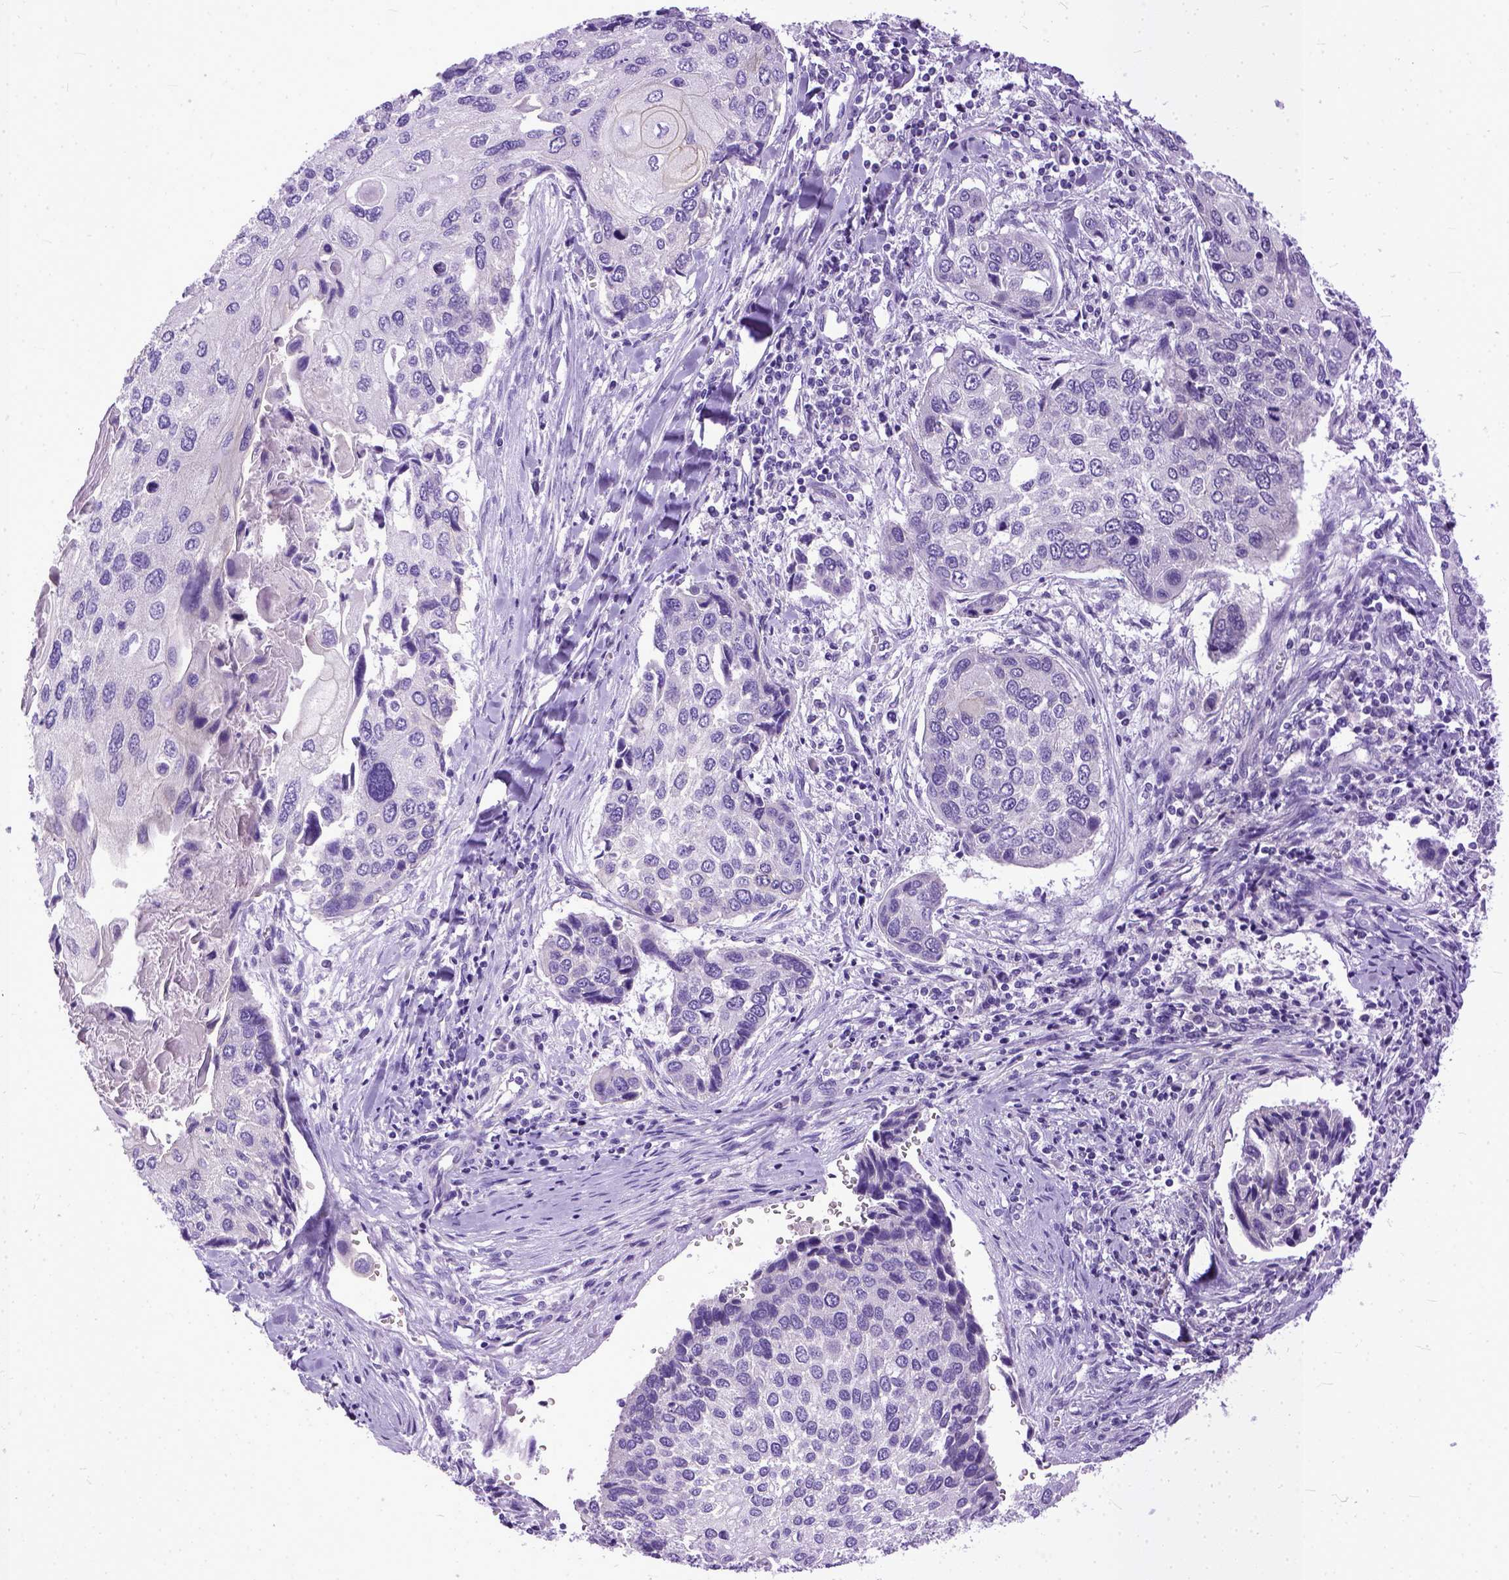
{"staining": {"intensity": "negative", "quantity": "none", "location": "none"}, "tissue": "lung cancer", "cell_type": "Tumor cells", "image_type": "cancer", "snomed": [{"axis": "morphology", "description": "Squamous cell carcinoma, NOS"}, {"axis": "morphology", "description": "Squamous cell carcinoma, metastatic, NOS"}, {"axis": "topography", "description": "Lung"}], "caption": "An immunohistochemistry (IHC) histopathology image of lung cancer is shown. There is no staining in tumor cells of lung cancer.", "gene": "PPL", "patient": {"sex": "male", "age": 63}}